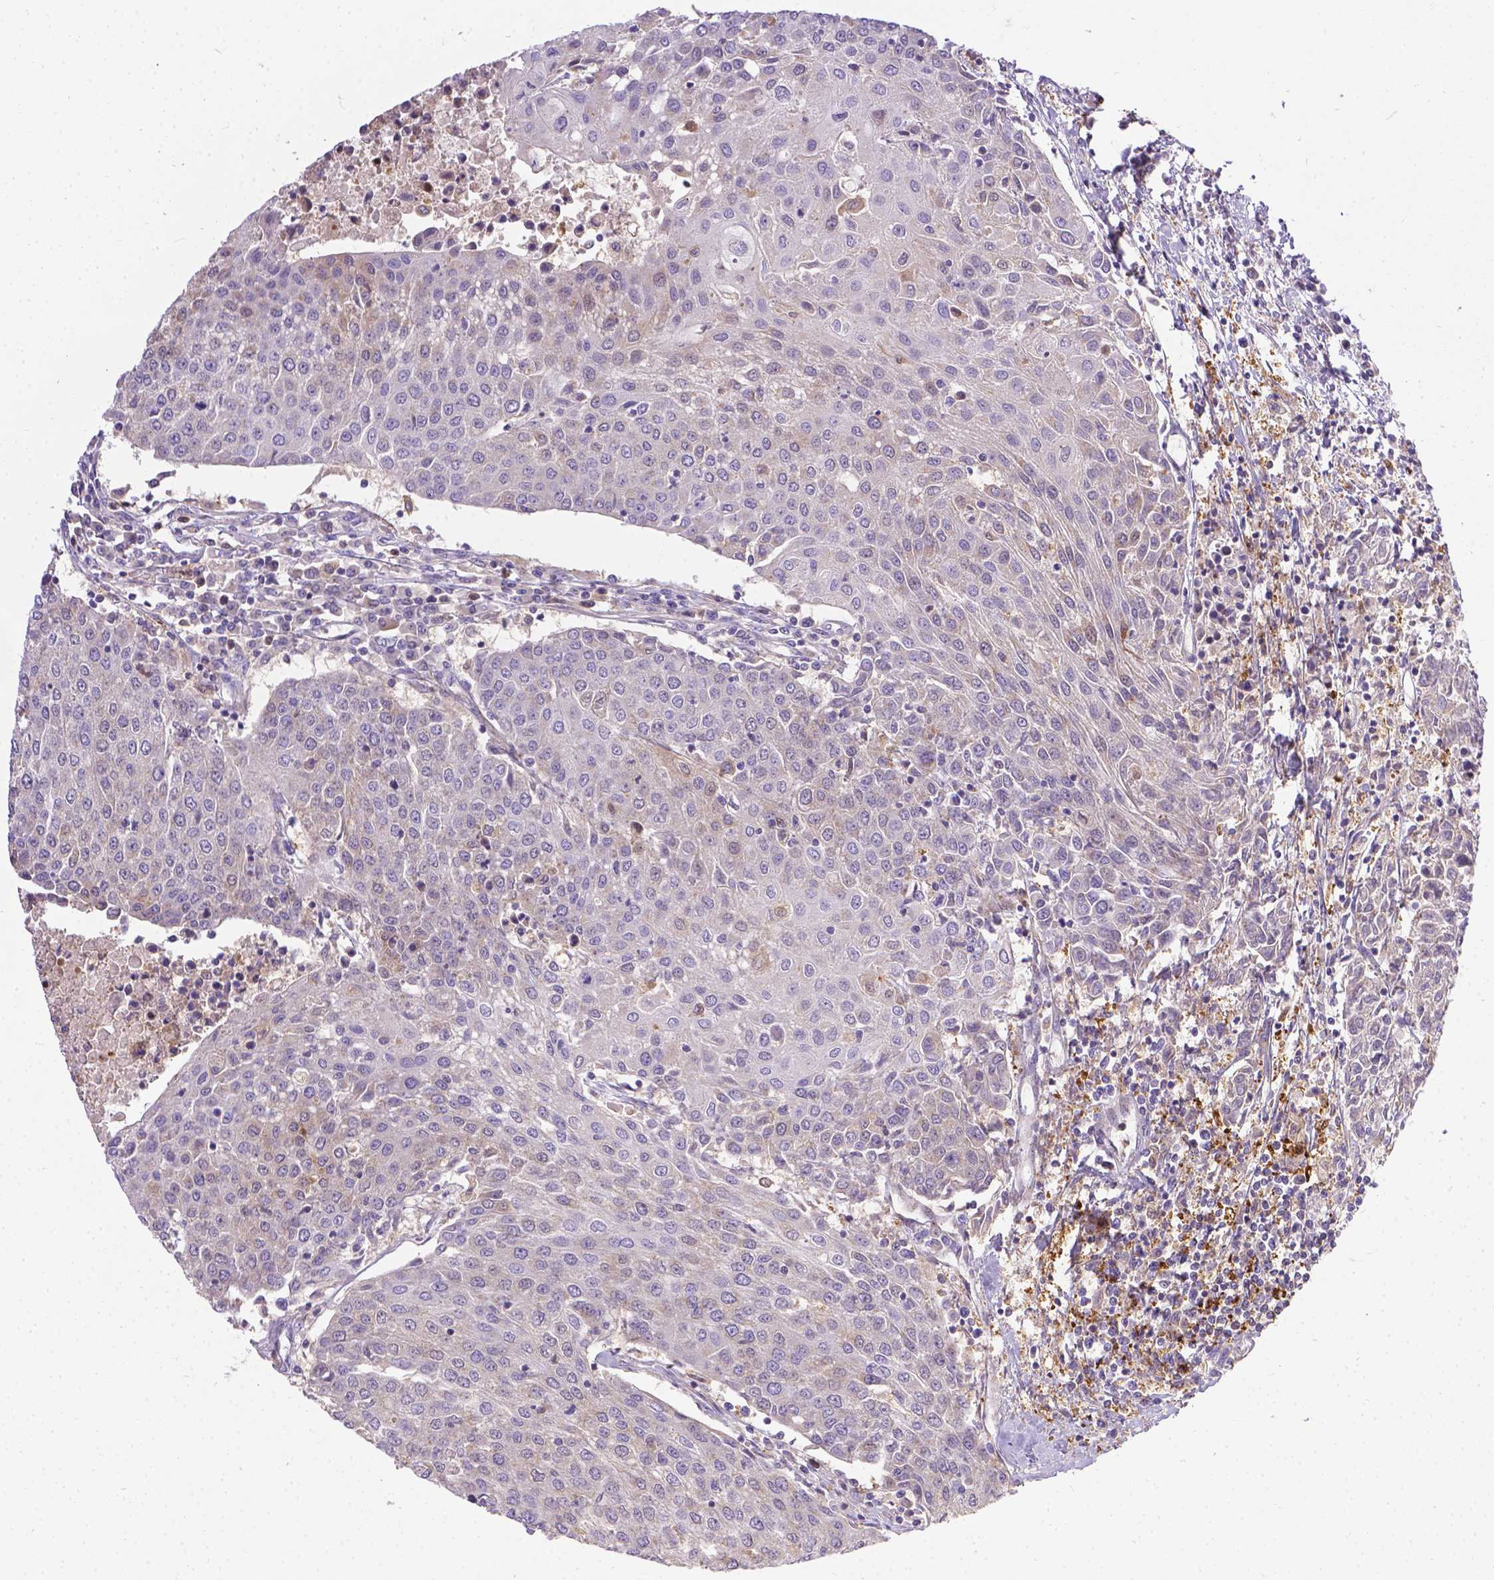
{"staining": {"intensity": "negative", "quantity": "none", "location": "none"}, "tissue": "urothelial cancer", "cell_type": "Tumor cells", "image_type": "cancer", "snomed": [{"axis": "morphology", "description": "Urothelial carcinoma, High grade"}, {"axis": "topography", "description": "Urinary bladder"}], "caption": "Immunohistochemistry micrograph of neoplastic tissue: urothelial carcinoma (high-grade) stained with DAB (3,3'-diaminobenzidine) reveals no significant protein positivity in tumor cells. (DAB IHC visualized using brightfield microscopy, high magnification).", "gene": "TM4SF18", "patient": {"sex": "female", "age": 85}}